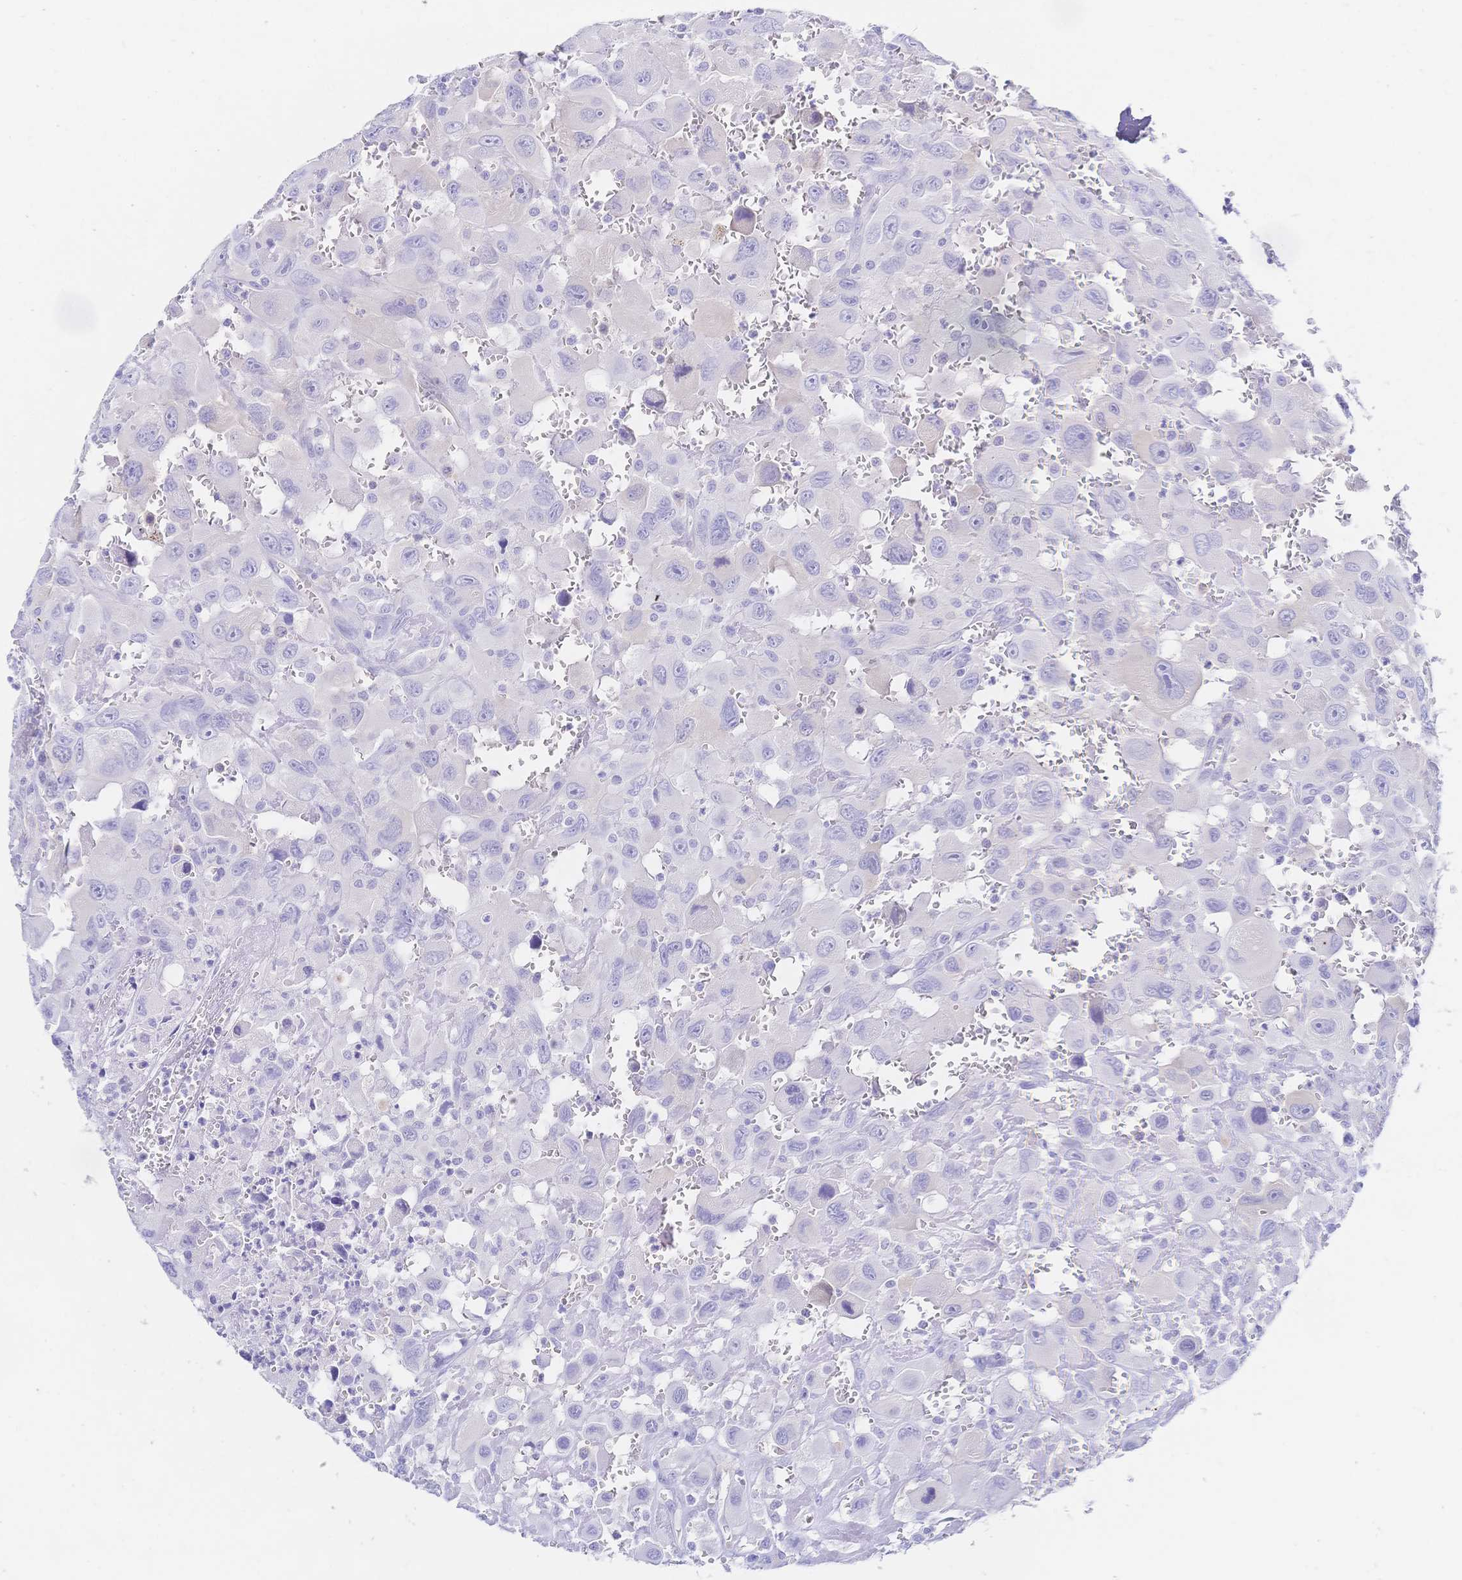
{"staining": {"intensity": "negative", "quantity": "none", "location": "none"}, "tissue": "head and neck cancer", "cell_type": "Tumor cells", "image_type": "cancer", "snomed": [{"axis": "morphology", "description": "Squamous cell carcinoma, NOS"}, {"axis": "morphology", "description": "Squamous cell carcinoma, metastatic, NOS"}, {"axis": "topography", "description": "Oral tissue"}, {"axis": "topography", "description": "Head-Neck"}], "caption": "This photomicrograph is of head and neck cancer (metastatic squamous cell carcinoma) stained with immunohistochemistry (IHC) to label a protein in brown with the nuclei are counter-stained blue. There is no positivity in tumor cells.", "gene": "RRM1", "patient": {"sex": "female", "age": 85}}